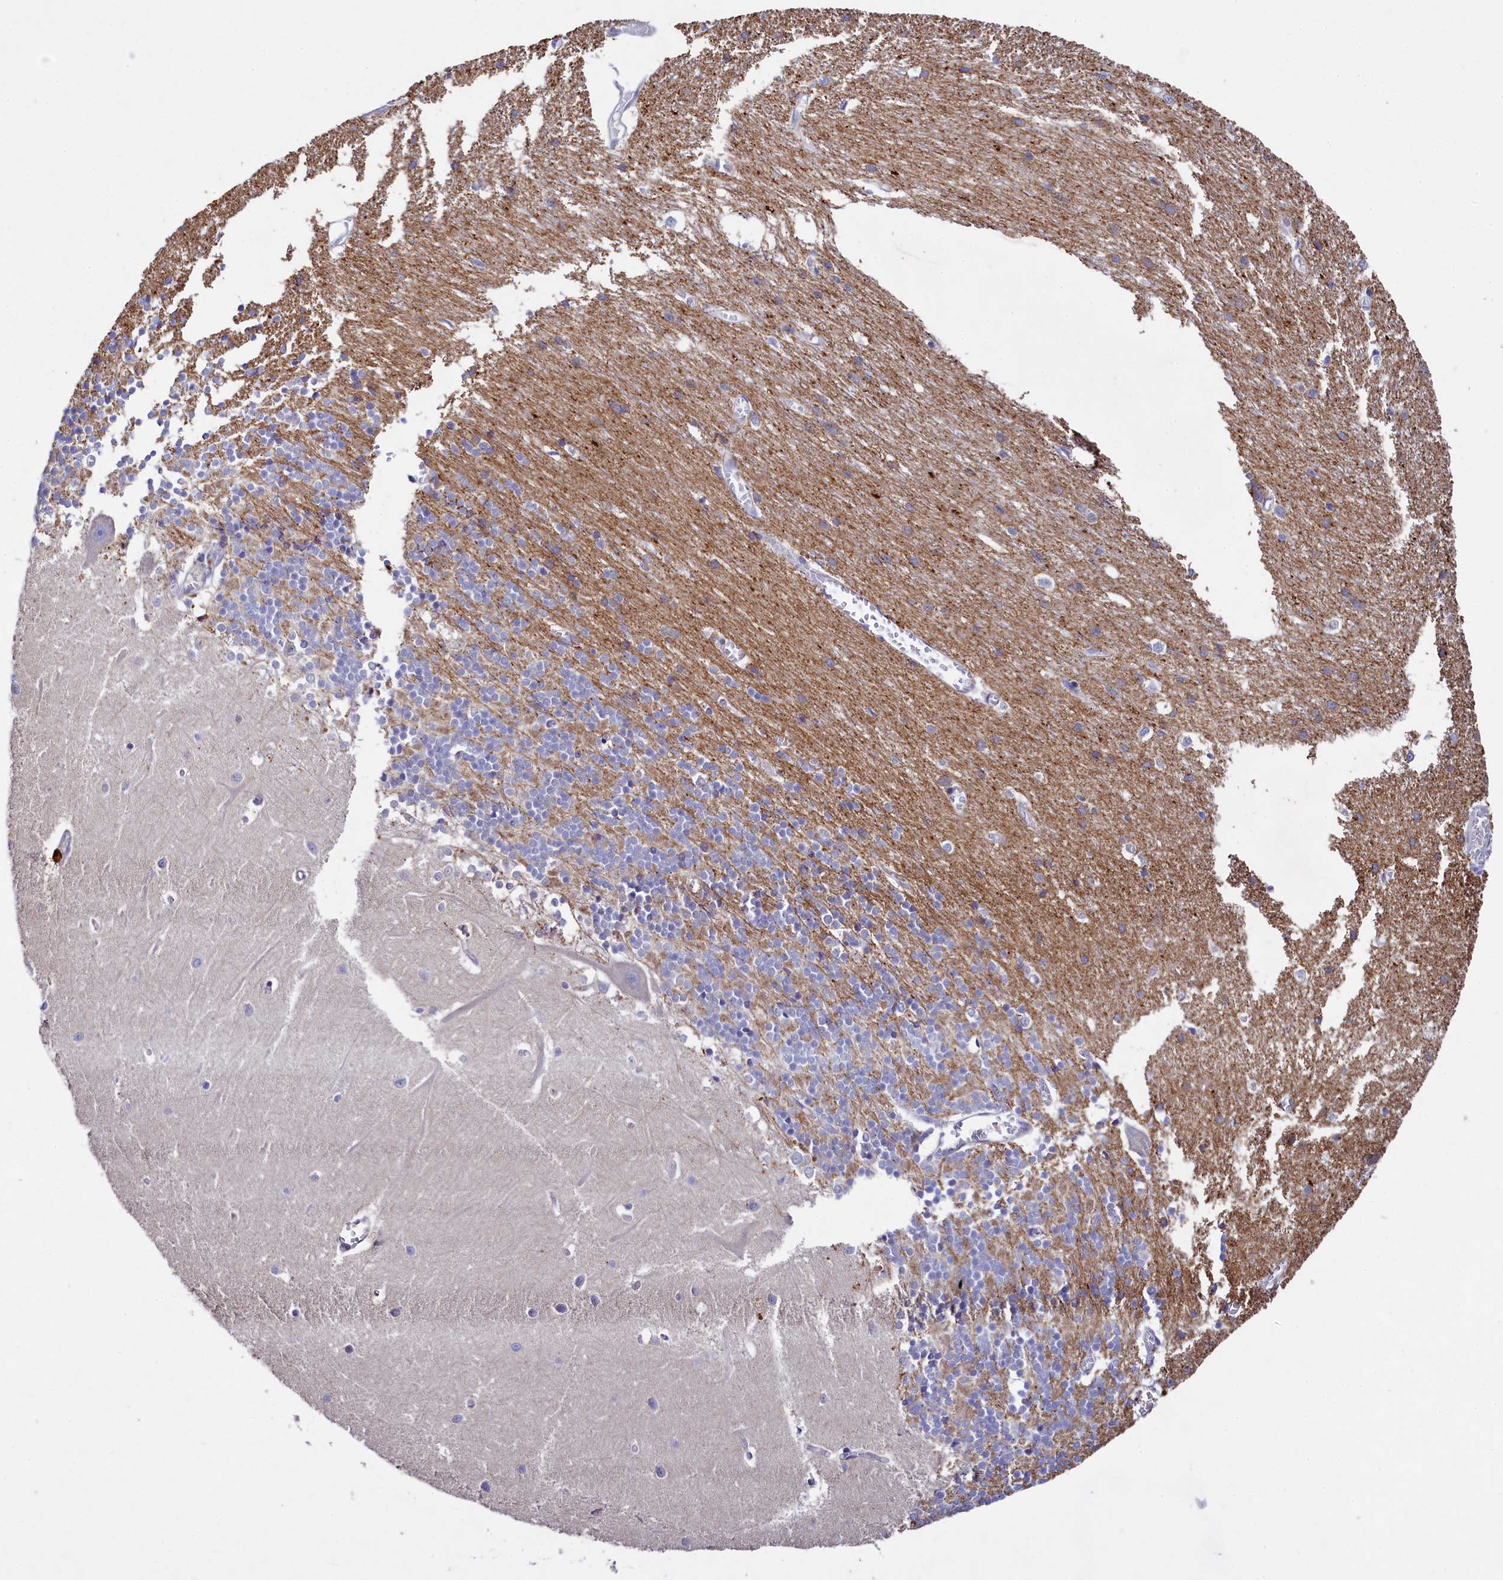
{"staining": {"intensity": "negative", "quantity": "none", "location": "none"}, "tissue": "cerebellum", "cell_type": "Cells in granular layer", "image_type": "normal", "snomed": [{"axis": "morphology", "description": "Normal tissue, NOS"}, {"axis": "topography", "description": "Cerebellum"}], "caption": "Immunohistochemistry (IHC) photomicrograph of benign cerebellum stained for a protein (brown), which demonstrates no staining in cells in granular layer.", "gene": "TGDS", "patient": {"sex": "male", "age": 37}}